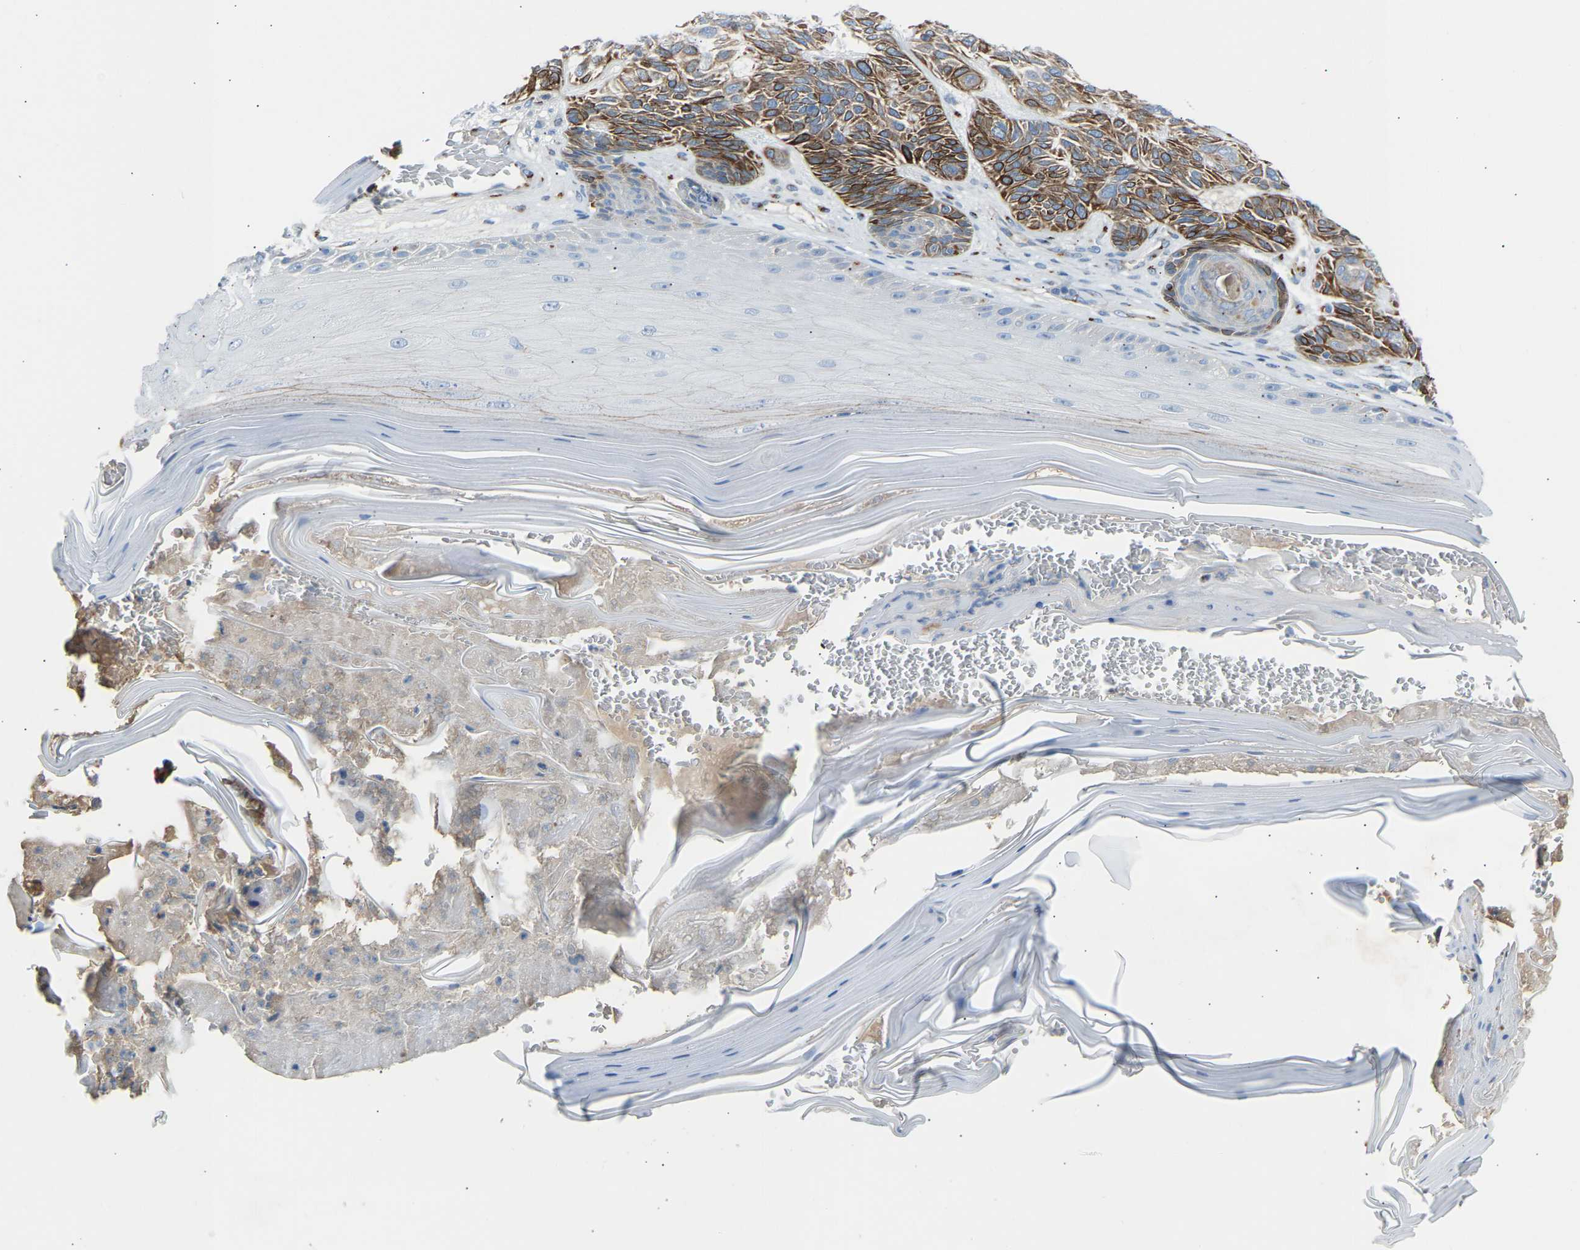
{"staining": {"intensity": "moderate", "quantity": ">75%", "location": "cytoplasmic/membranous"}, "tissue": "skin cancer", "cell_type": "Tumor cells", "image_type": "cancer", "snomed": [{"axis": "morphology", "description": "Basal cell carcinoma"}, {"axis": "topography", "description": "Skin"}], "caption": "Tumor cells show medium levels of moderate cytoplasmic/membranous positivity in approximately >75% of cells in skin basal cell carcinoma. Using DAB (brown) and hematoxylin (blue) stains, captured at high magnification using brightfield microscopy.", "gene": "CYREN", "patient": {"sex": "male", "age": 55}}